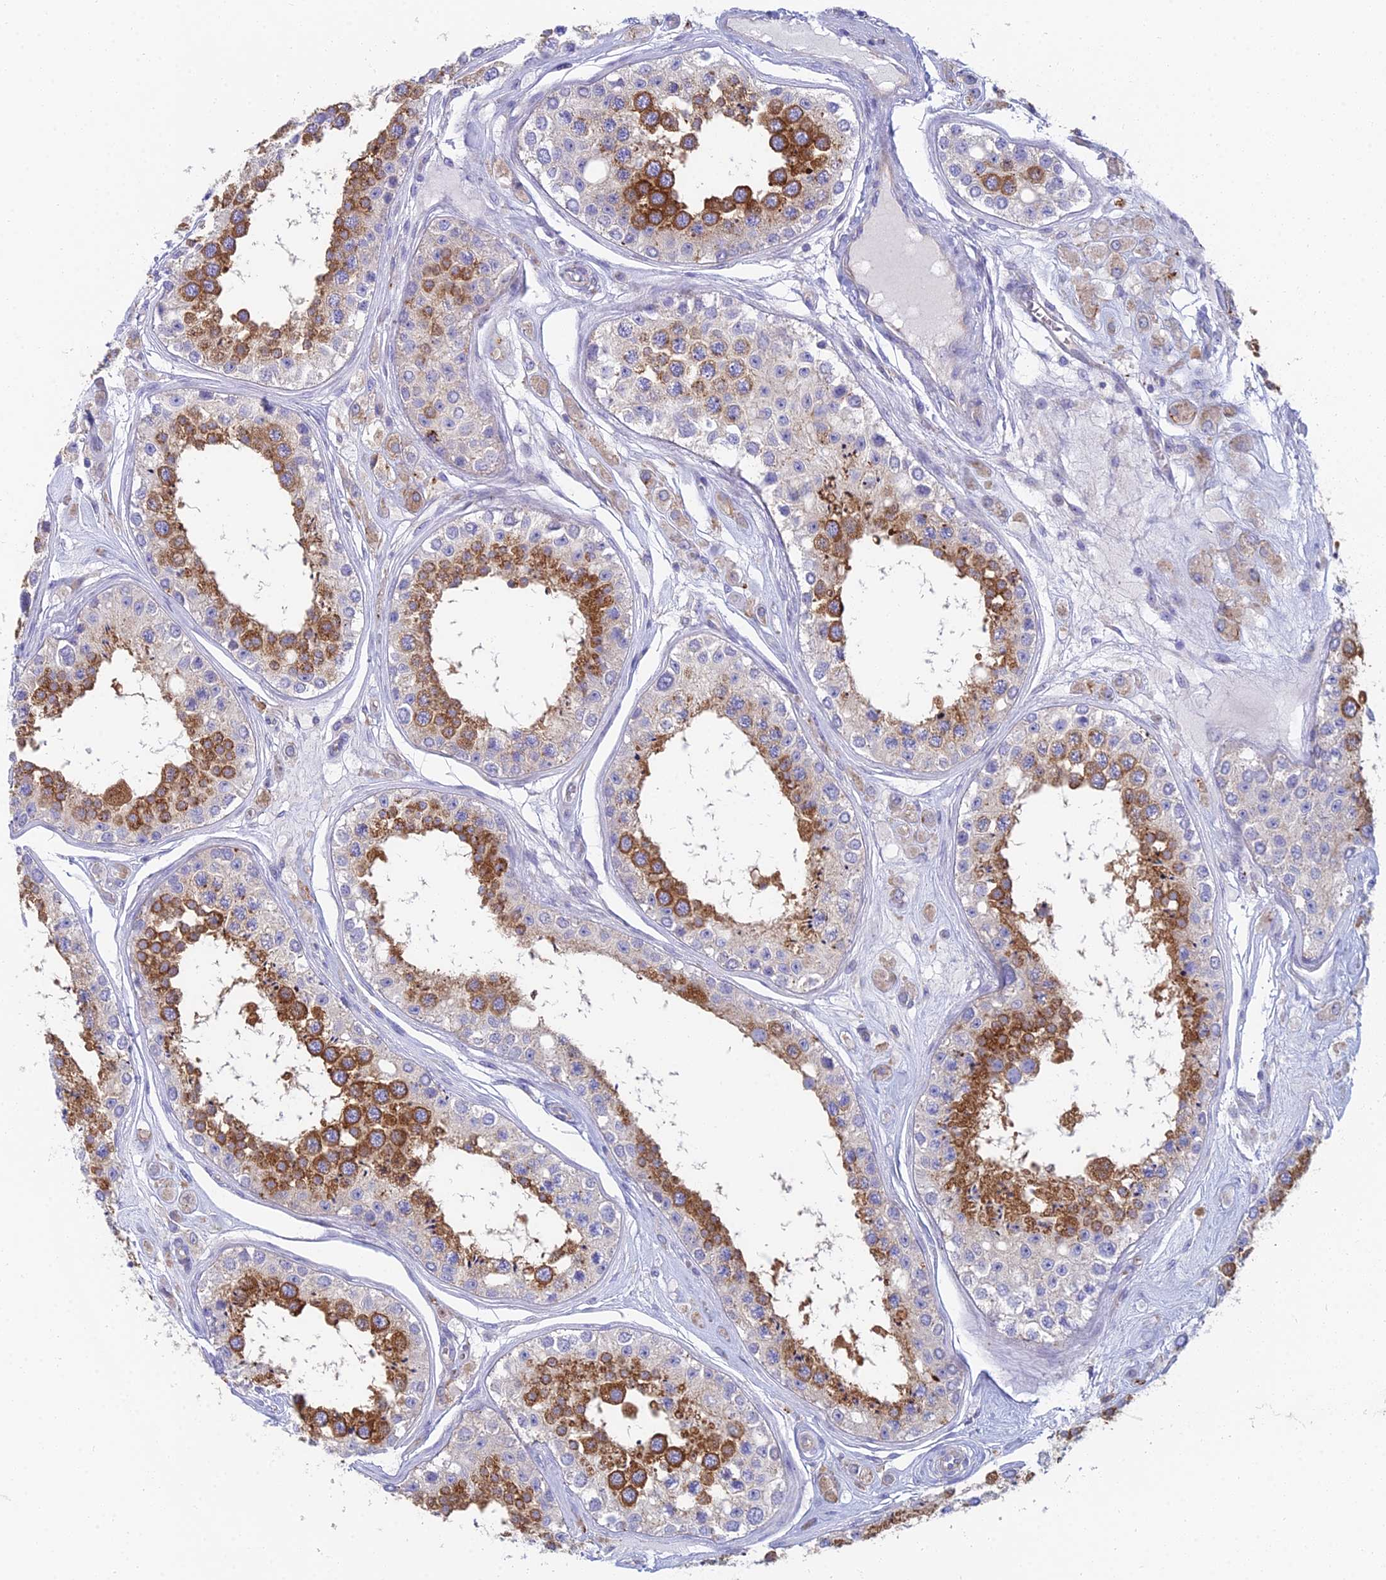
{"staining": {"intensity": "strong", "quantity": "25%-75%", "location": "cytoplasmic/membranous"}, "tissue": "testis", "cell_type": "Cells in seminiferous ducts", "image_type": "normal", "snomed": [{"axis": "morphology", "description": "Normal tissue, NOS"}, {"axis": "topography", "description": "Testis"}], "caption": "The immunohistochemical stain labels strong cytoplasmic/membranous positivity in cells in seminiferous ducts of unremarkable testis. (Stains: DAB (3,3'-diaminobenzidine) in brown, nuclei in blue, Microscopy: brightfield microscopy at high magnification).", "gene": "ZNF564", "patient": {"sex": "male", "age": 25}}